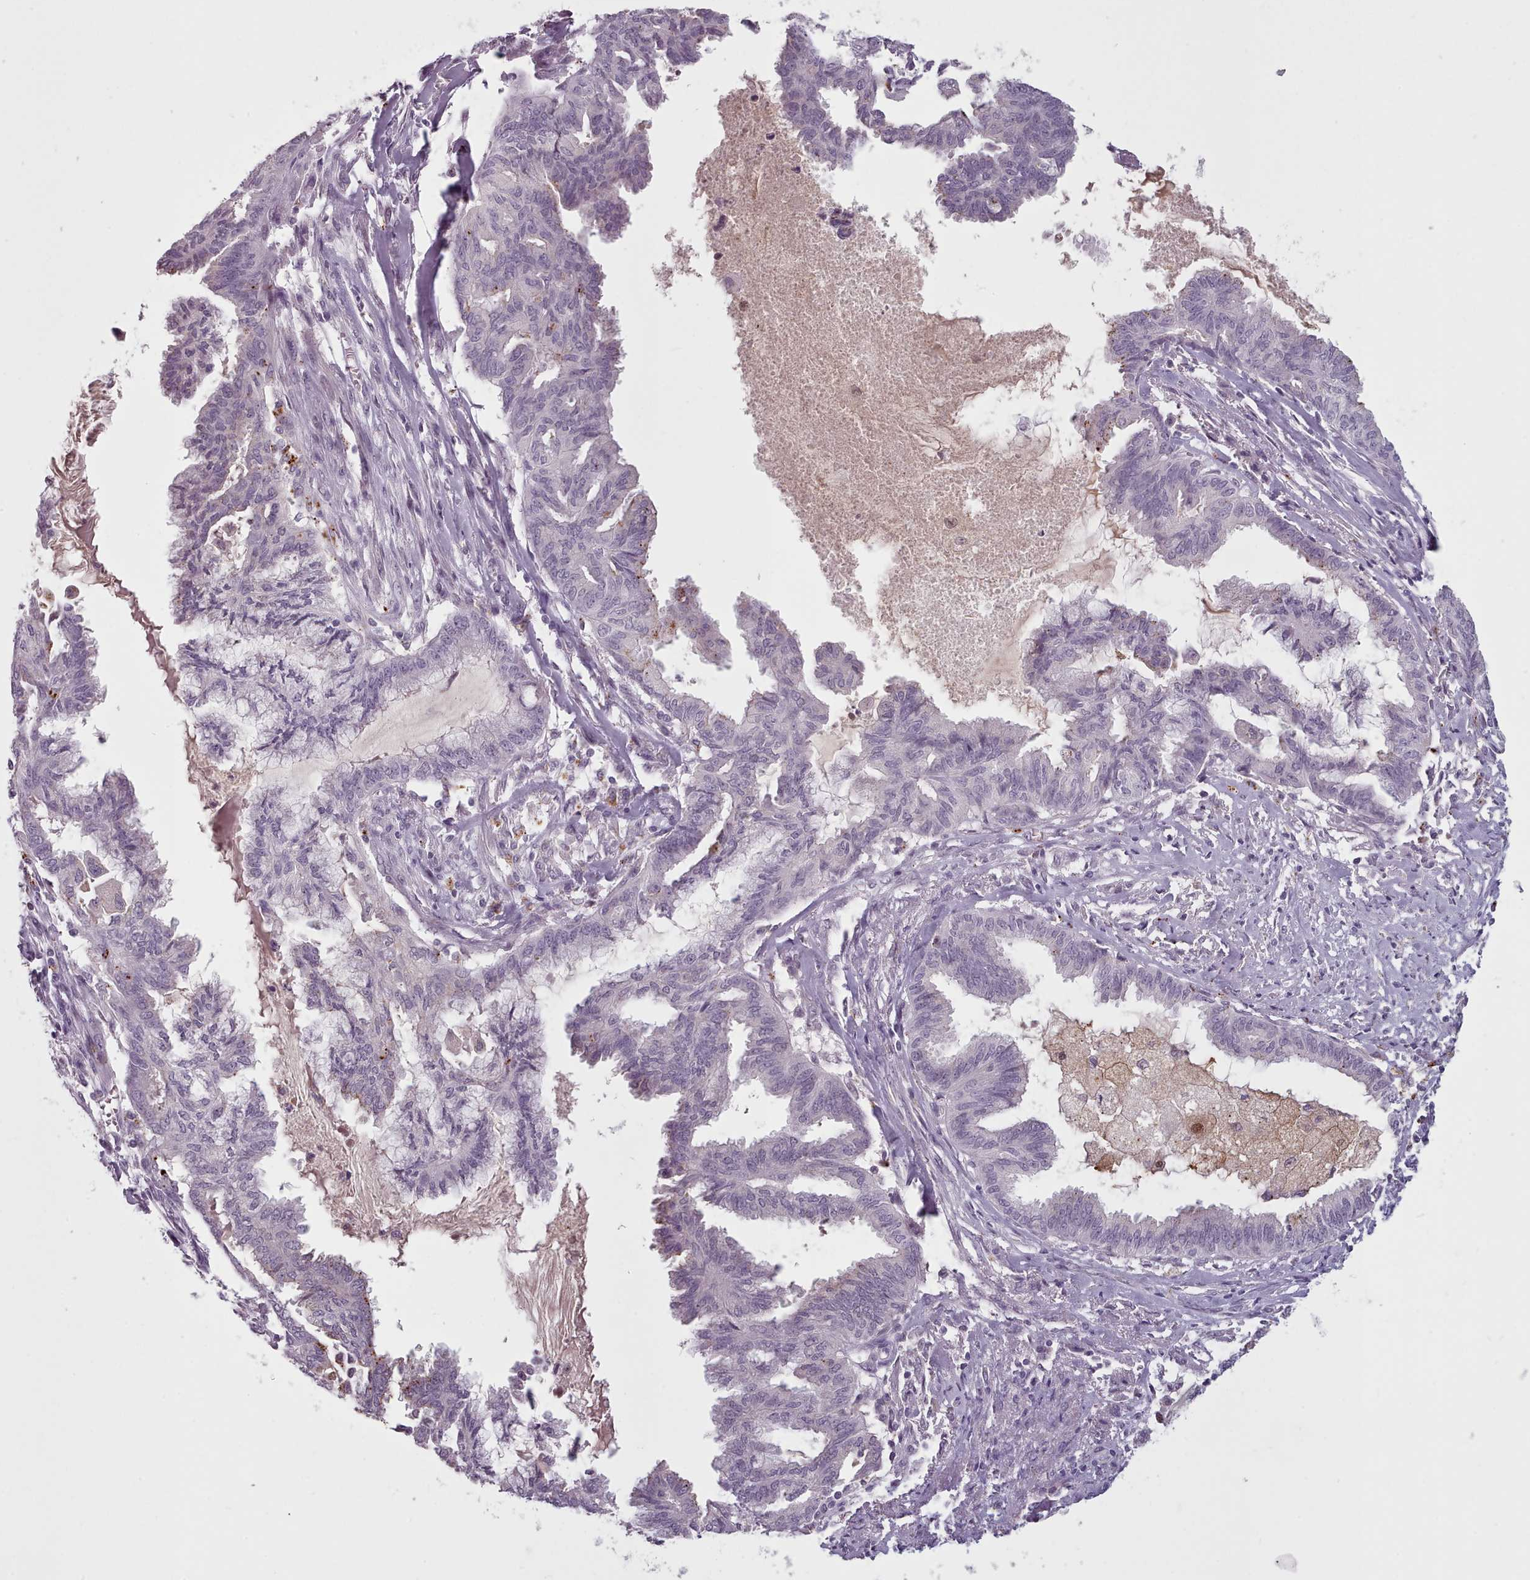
{"staining": {"intensity": "negative", "quantity": "none", "location": "none"}, "tissue": "endometrial cancer", "cell_type": "Tumor cells", "image_type": "cancer", "snomed": [{"axis": "morphology", "description": "Adenocarcinoma, NOS"}, {"axis": "topography", "description": "Endometrium"}], "caption": "An immunohistochemistry (IHC) histopathology image of endometrial cancer is shown. There is no staining in tumor cells of endometrial cancer.", "gene": "PBX4", "patient": {"sex": "female", "age": 86}}